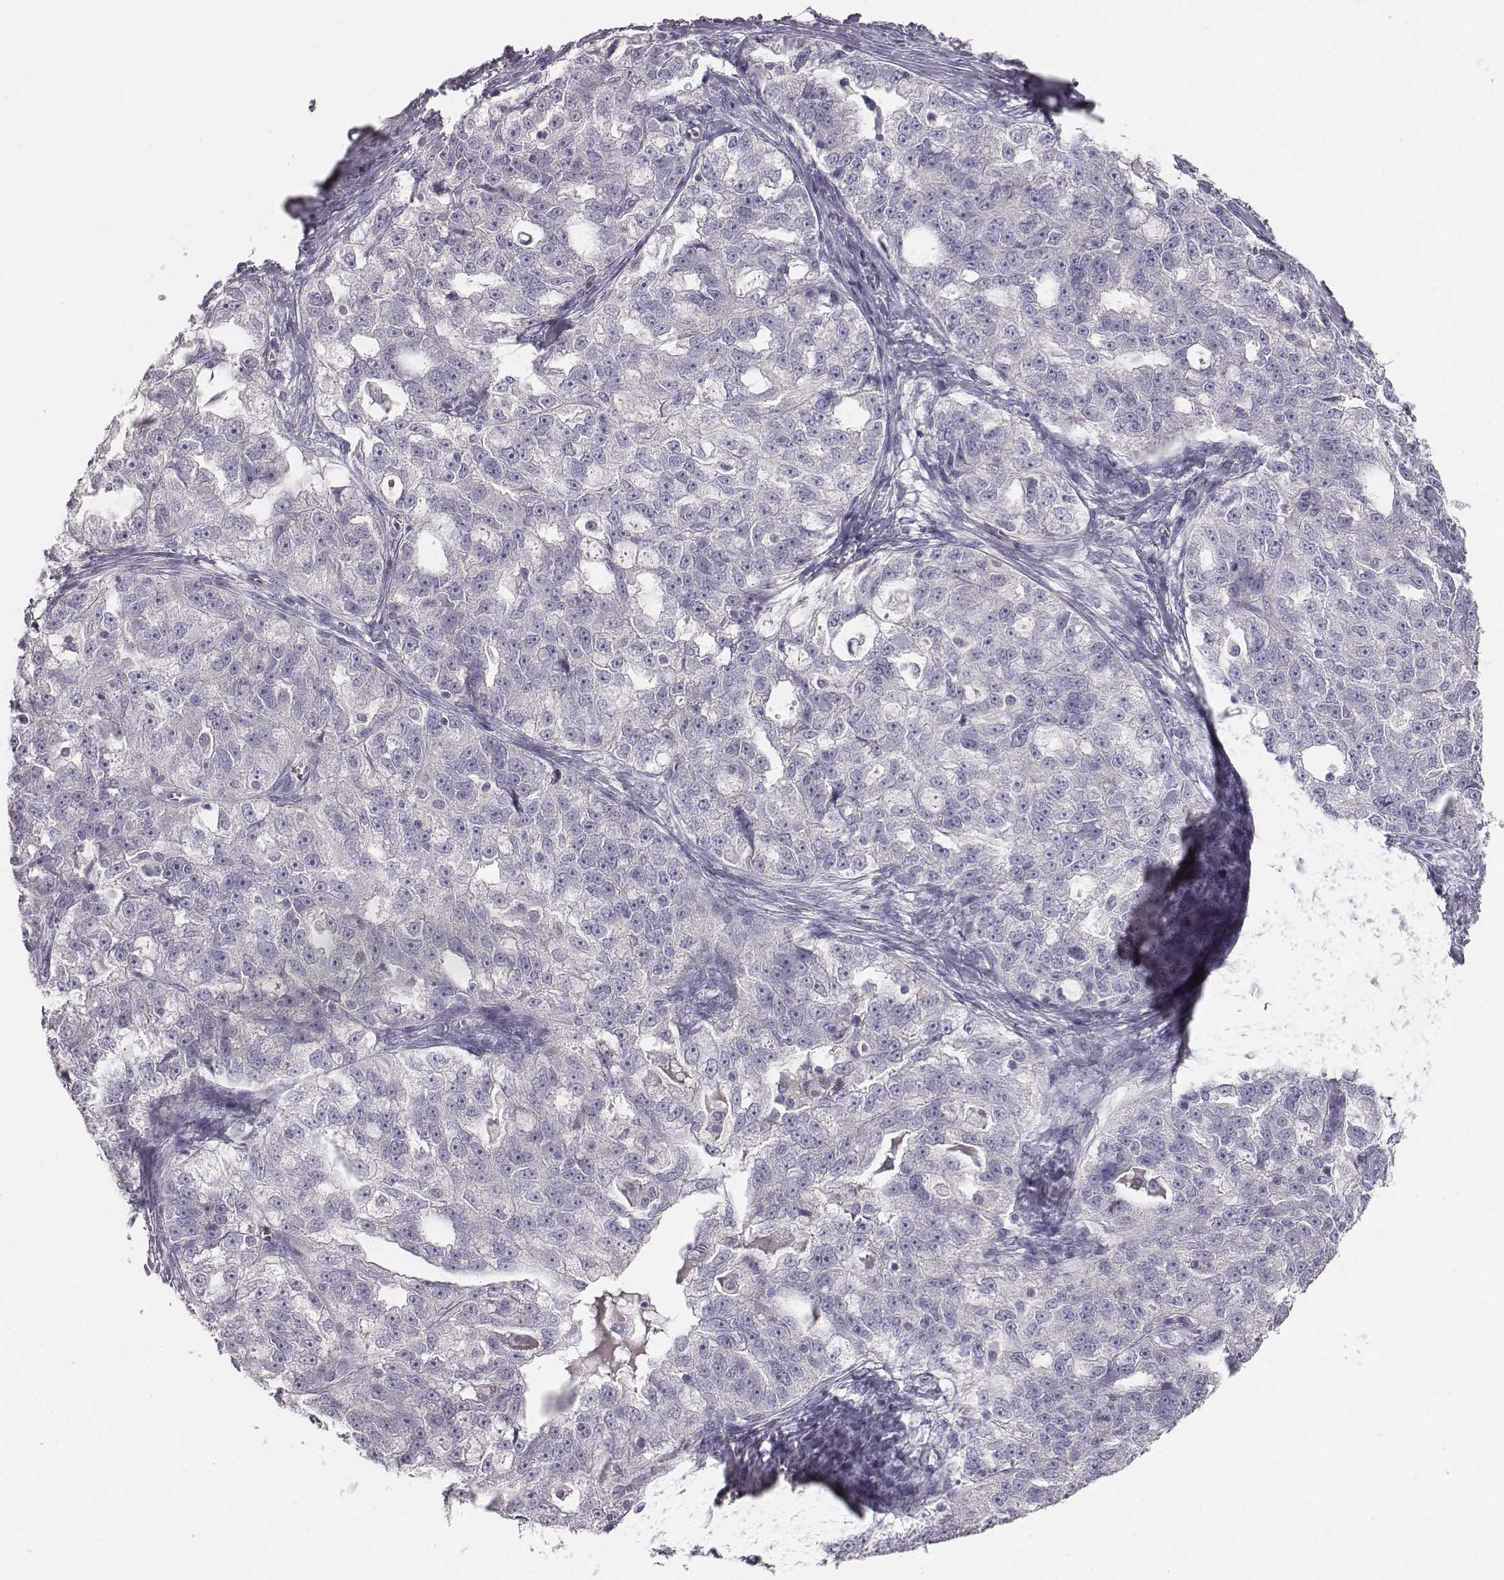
{"staining": {"intensity": "negative", "quantity": "none", "location": "none"}, "tissue": "ovarian cancer", "cell_type": "Tumor cells", "image_type": "cancer", "snomed": [{"axis": "morphology", "description": "Cystadenocarcinoma, serous, NOS"}, {"axis": "topography", "description": "Ovary"}], "caption": "Ovarian serous cystadenocarcinoma was stained to show a protein in brown. There is no significant positivity in tumor cells.", "gene": "MYH6", "patient": {"sex": "female", "age": 51}}